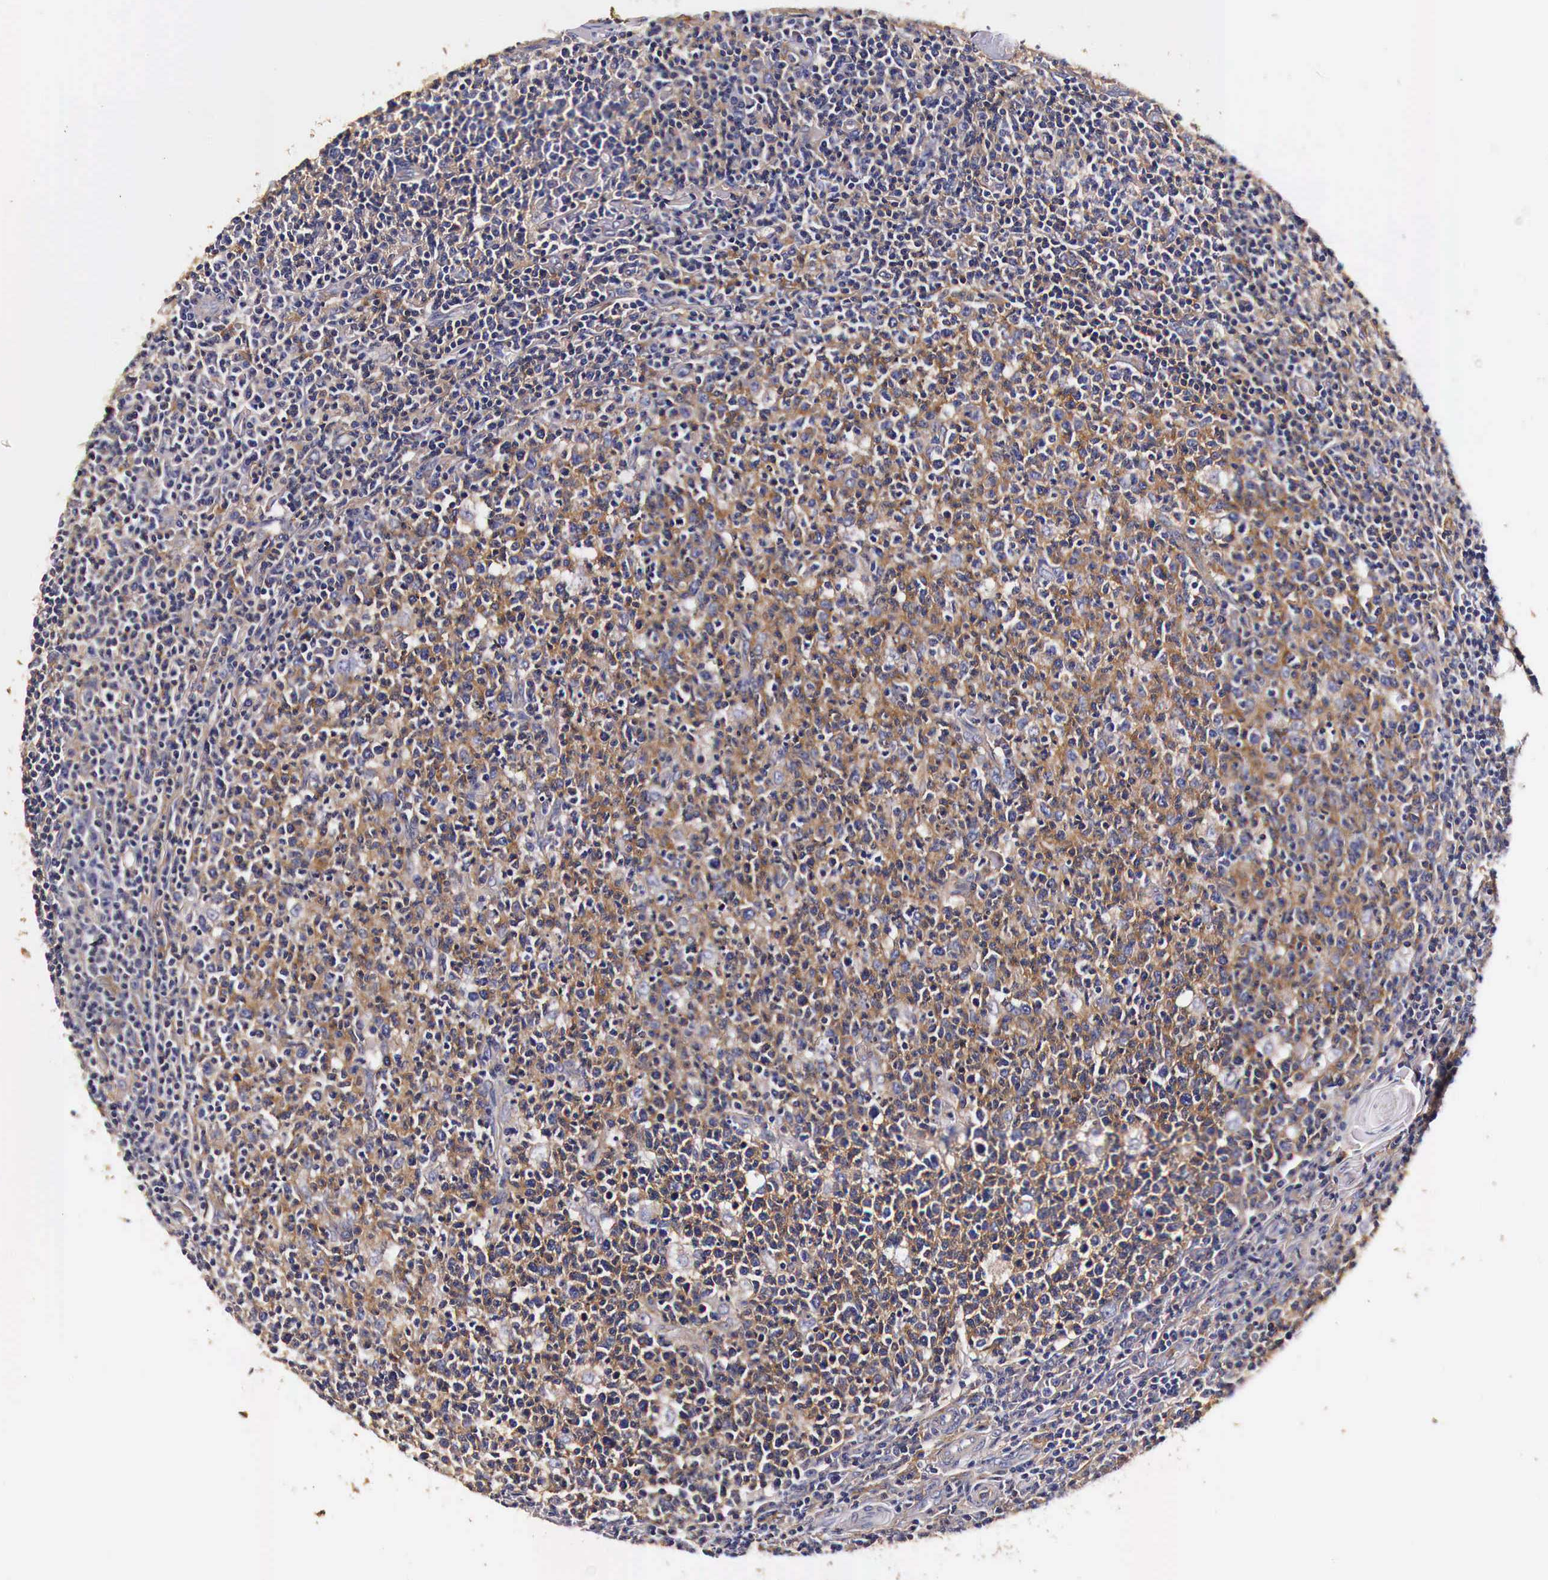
{"staining": {"intensity": "moderate", "quantity": ">75%", "location": "cytoplasmic/membranous"}, "tissue": "tonsil", "cell_type": "Germinal center cells", "image_type": "normal", "snomed": [{"axis": "morphology", "description": "Normal tissue, NOS"}, {"axis": "topography", "description": "Tonsil"}], "caption": "Protein analysis of unremarkable tonsil exhibits moderate cytoplasmic/membranous staining in approximately >75% of germinal center cells. Nuclei are stained in blue.", "gene": "RP2", "patient": {"sex": "male", "age": 6}}